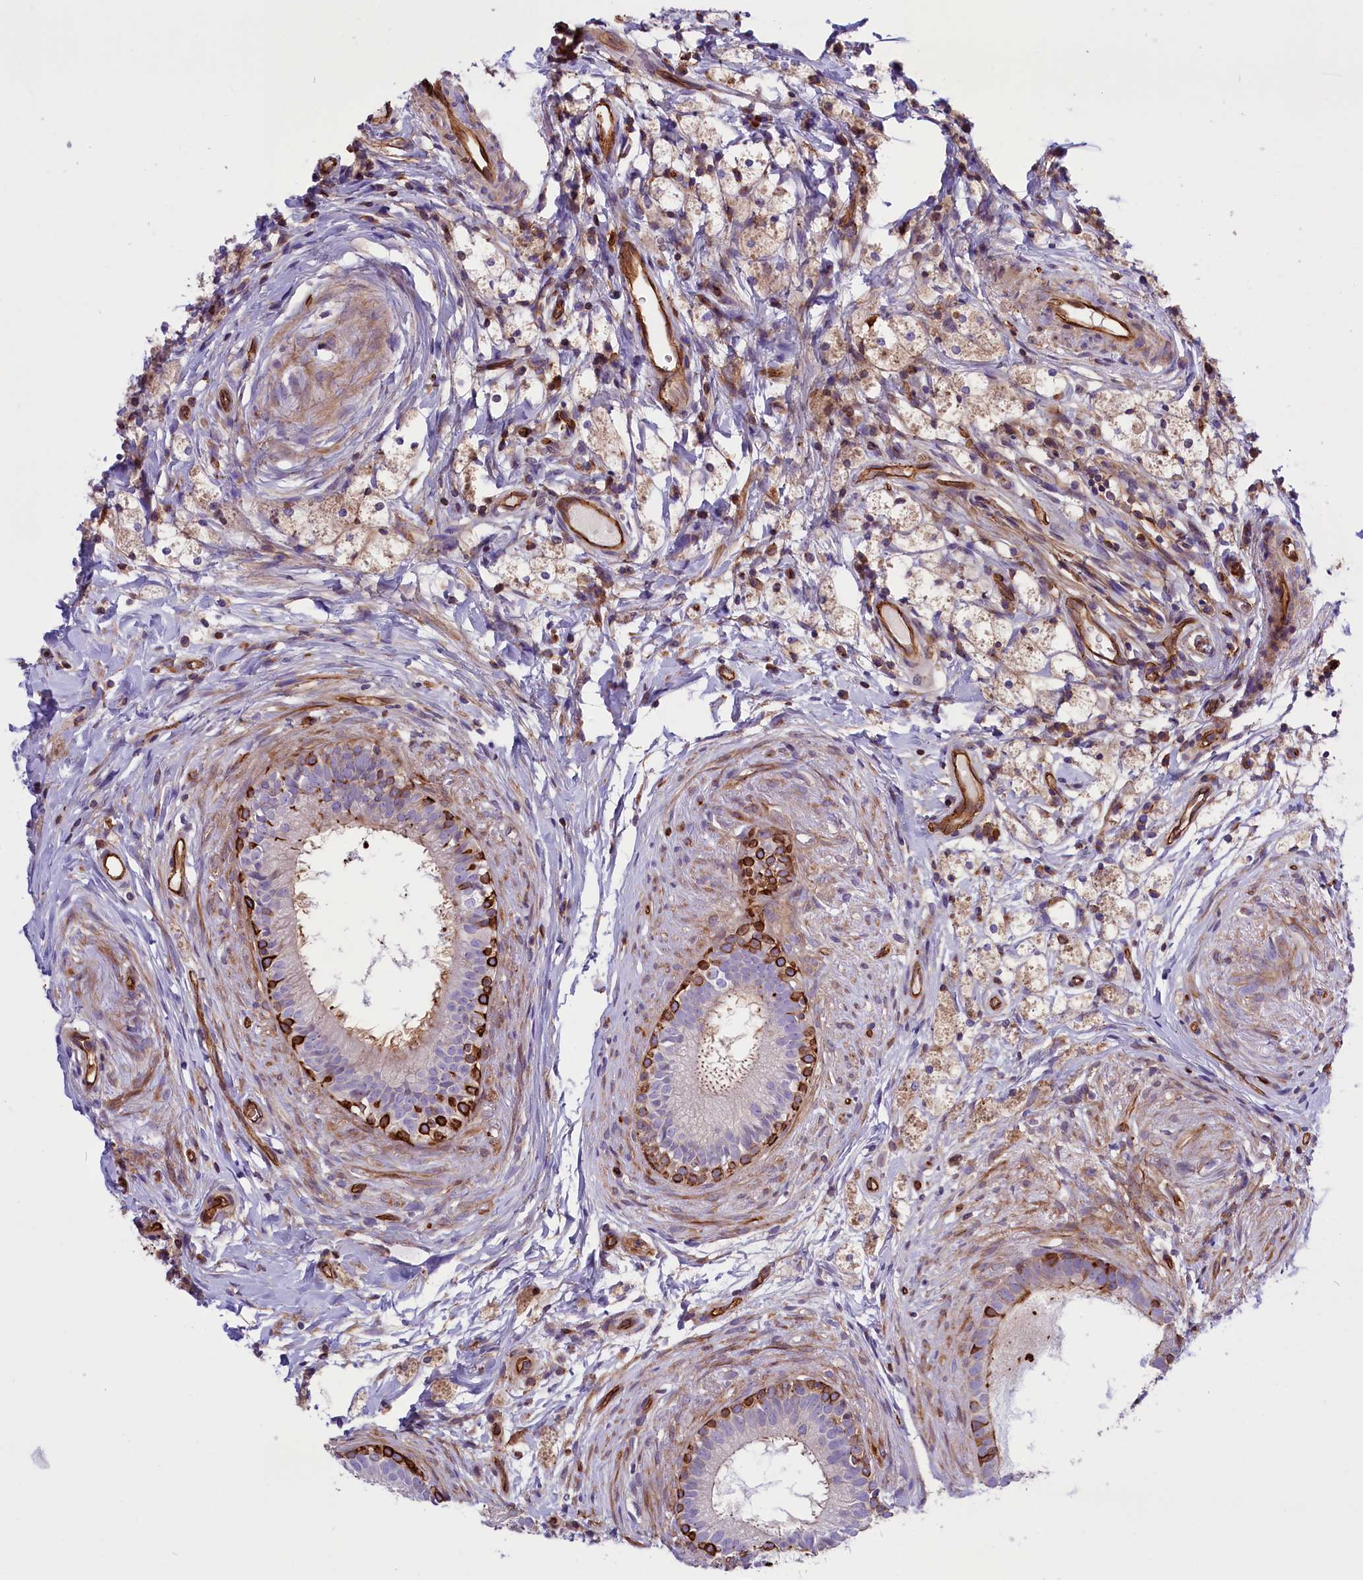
{"staining": {"intensity": "strong", "quantity": "<25%", "location": "cytoplasmic/membranous"}, "tissue": "epididymis", "cell_type": "Glandular cells", "image_type": "normal", "snomed": [{"axis": "morphology", "description": "Normal tissue, NOS"}, {"axis": "topography", "description": "Epididymis"}], "caption": "DAB (3,3'-diaminobenzidine) immunohistochemical staining of normal epididymis demonstrates strong cytoplasmic/membranous protein expression in approximately <25% of glandular cells. The staining was performed using DAB, with brown indicating positive protein expression. Nuclei are stained blue with hematoxylin.", "gene": "CD99L2", "patient": {"sex": "male", "age": 80}}